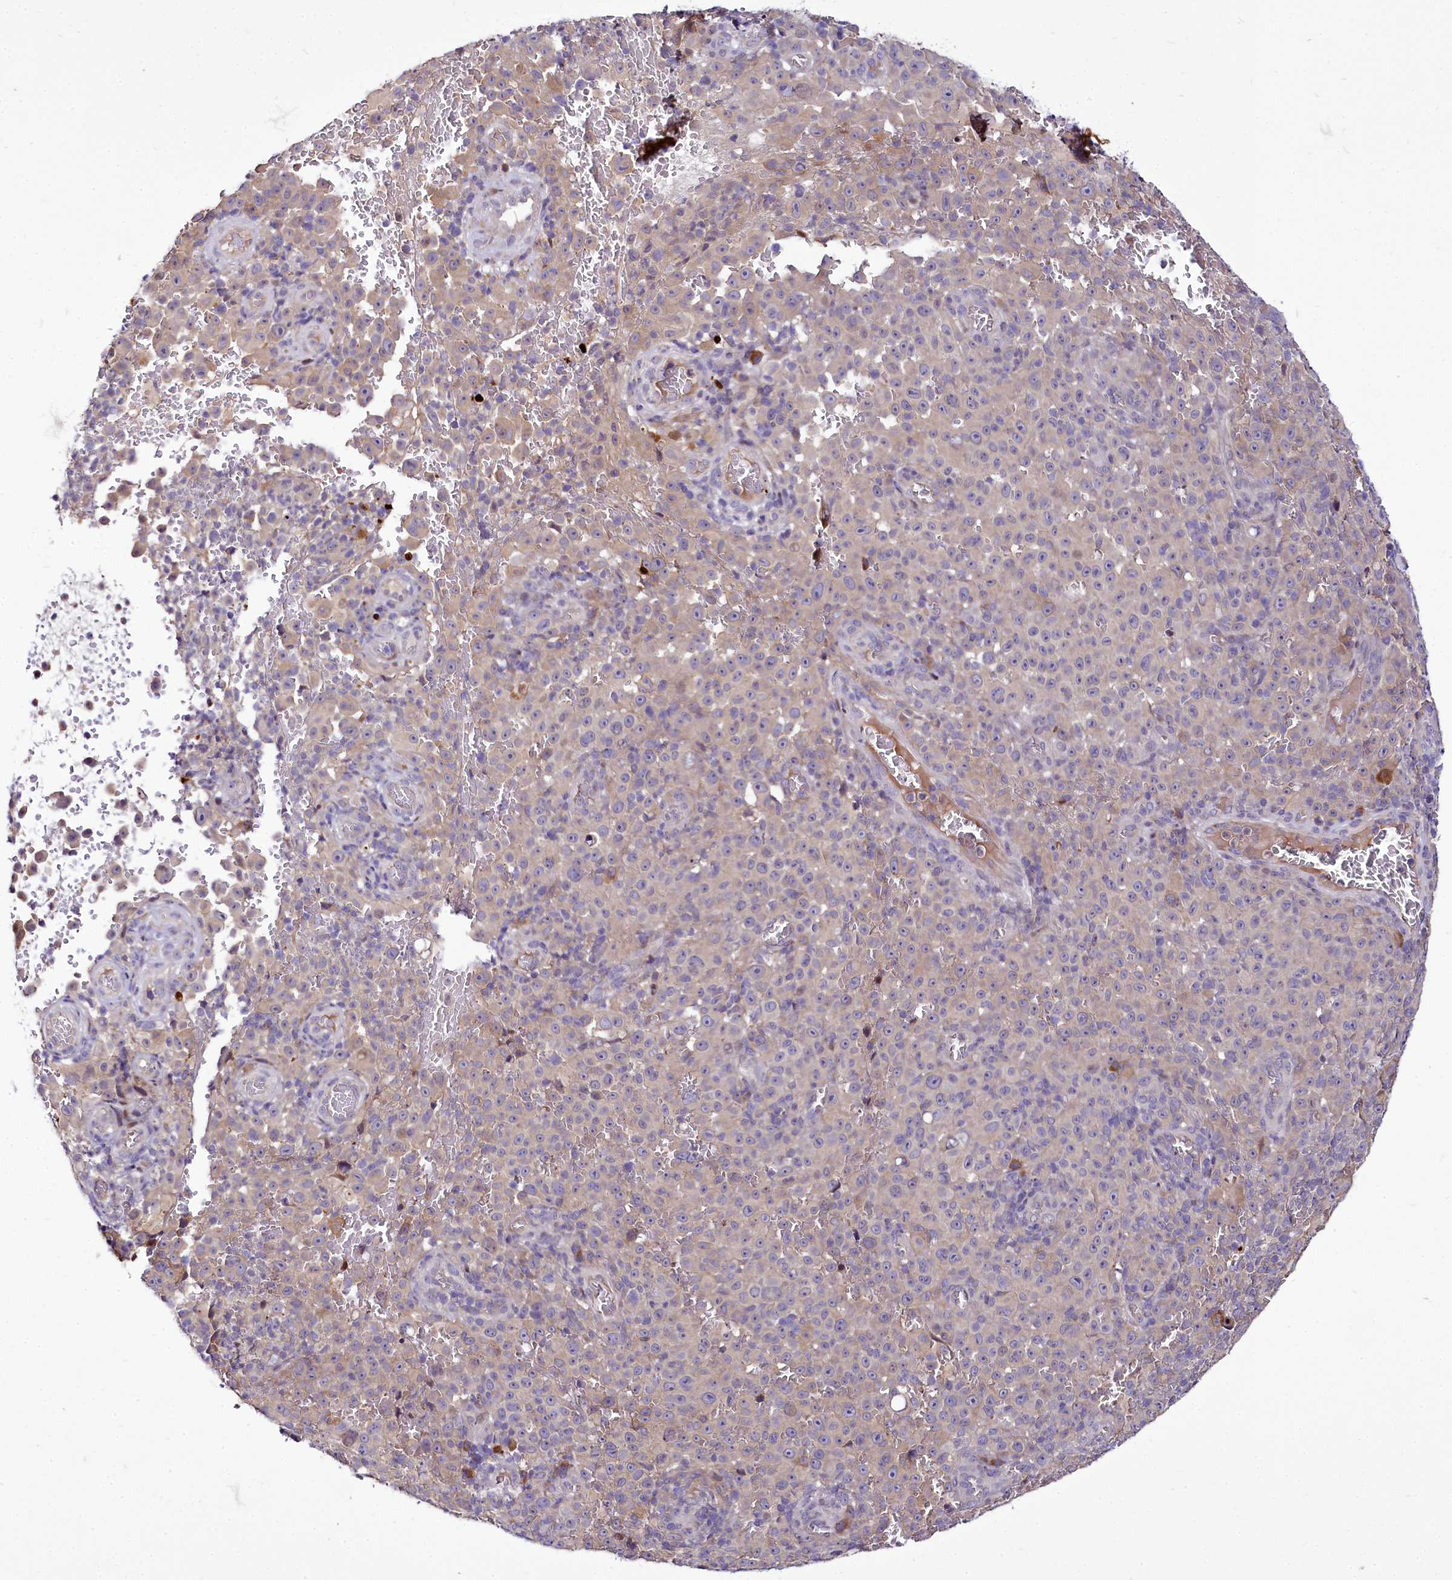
{"staining": {"intensity": "negative", "quantity": "none", "location": "none"}, "tissue": "melanoma", "cell_type": "Tumor cells", "image_type": "cancer", "snomed": [{"axis": "morphology", "description": "Malignant melanoma, NOS"}, {"axis": "topography", "description": "Skin"}], "caption": "Immunohistochemistry histopathology image of human malignant melanoma stained for a protein (brown), which demonstrates no positivity in tumor cells.", "gene": "ZC3H12C", "patient": {"sex": "female", "age": 82}}